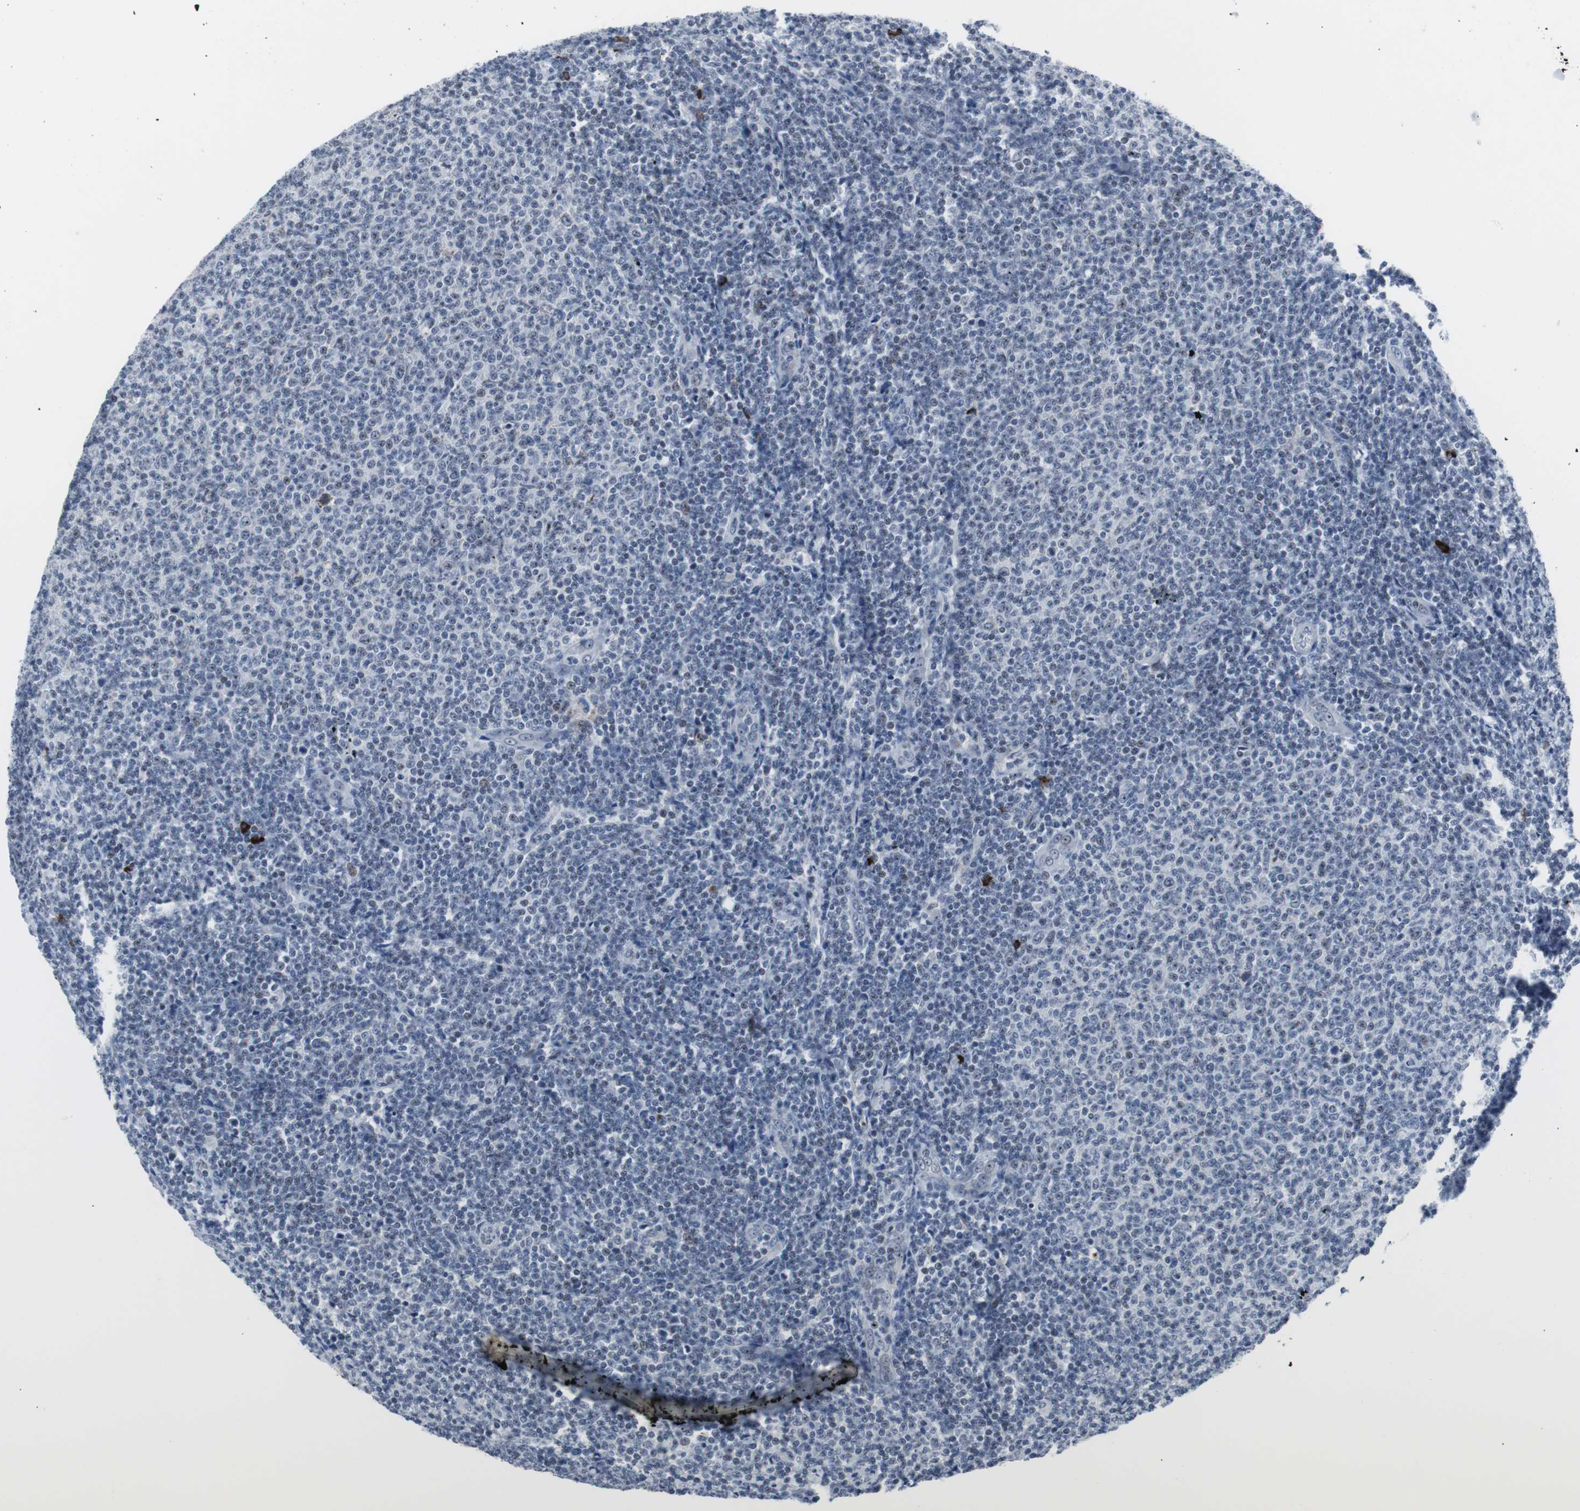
{"staining": {"intensity": "negative", "quantity": "none", "location": "none"}, "tissue": "lymphoma", "cell_type": "Tumor cells", "image_type": "cancer", "snomed": [{"axis": "morphology", "description": "Malignant lymphoma, non-Hodgkin's type, Low grade"}, {"axis": "topography", "description": "Lymph node"}], "caption": "The immunohistochemistry (IHC) micrograph has no significant staining in tumor cells of malignant lymphoma, non-Hodgkin's type (low-grade) tissue.", "gene": "DOK1", "patient": {"sex": "male", "age": 66}}